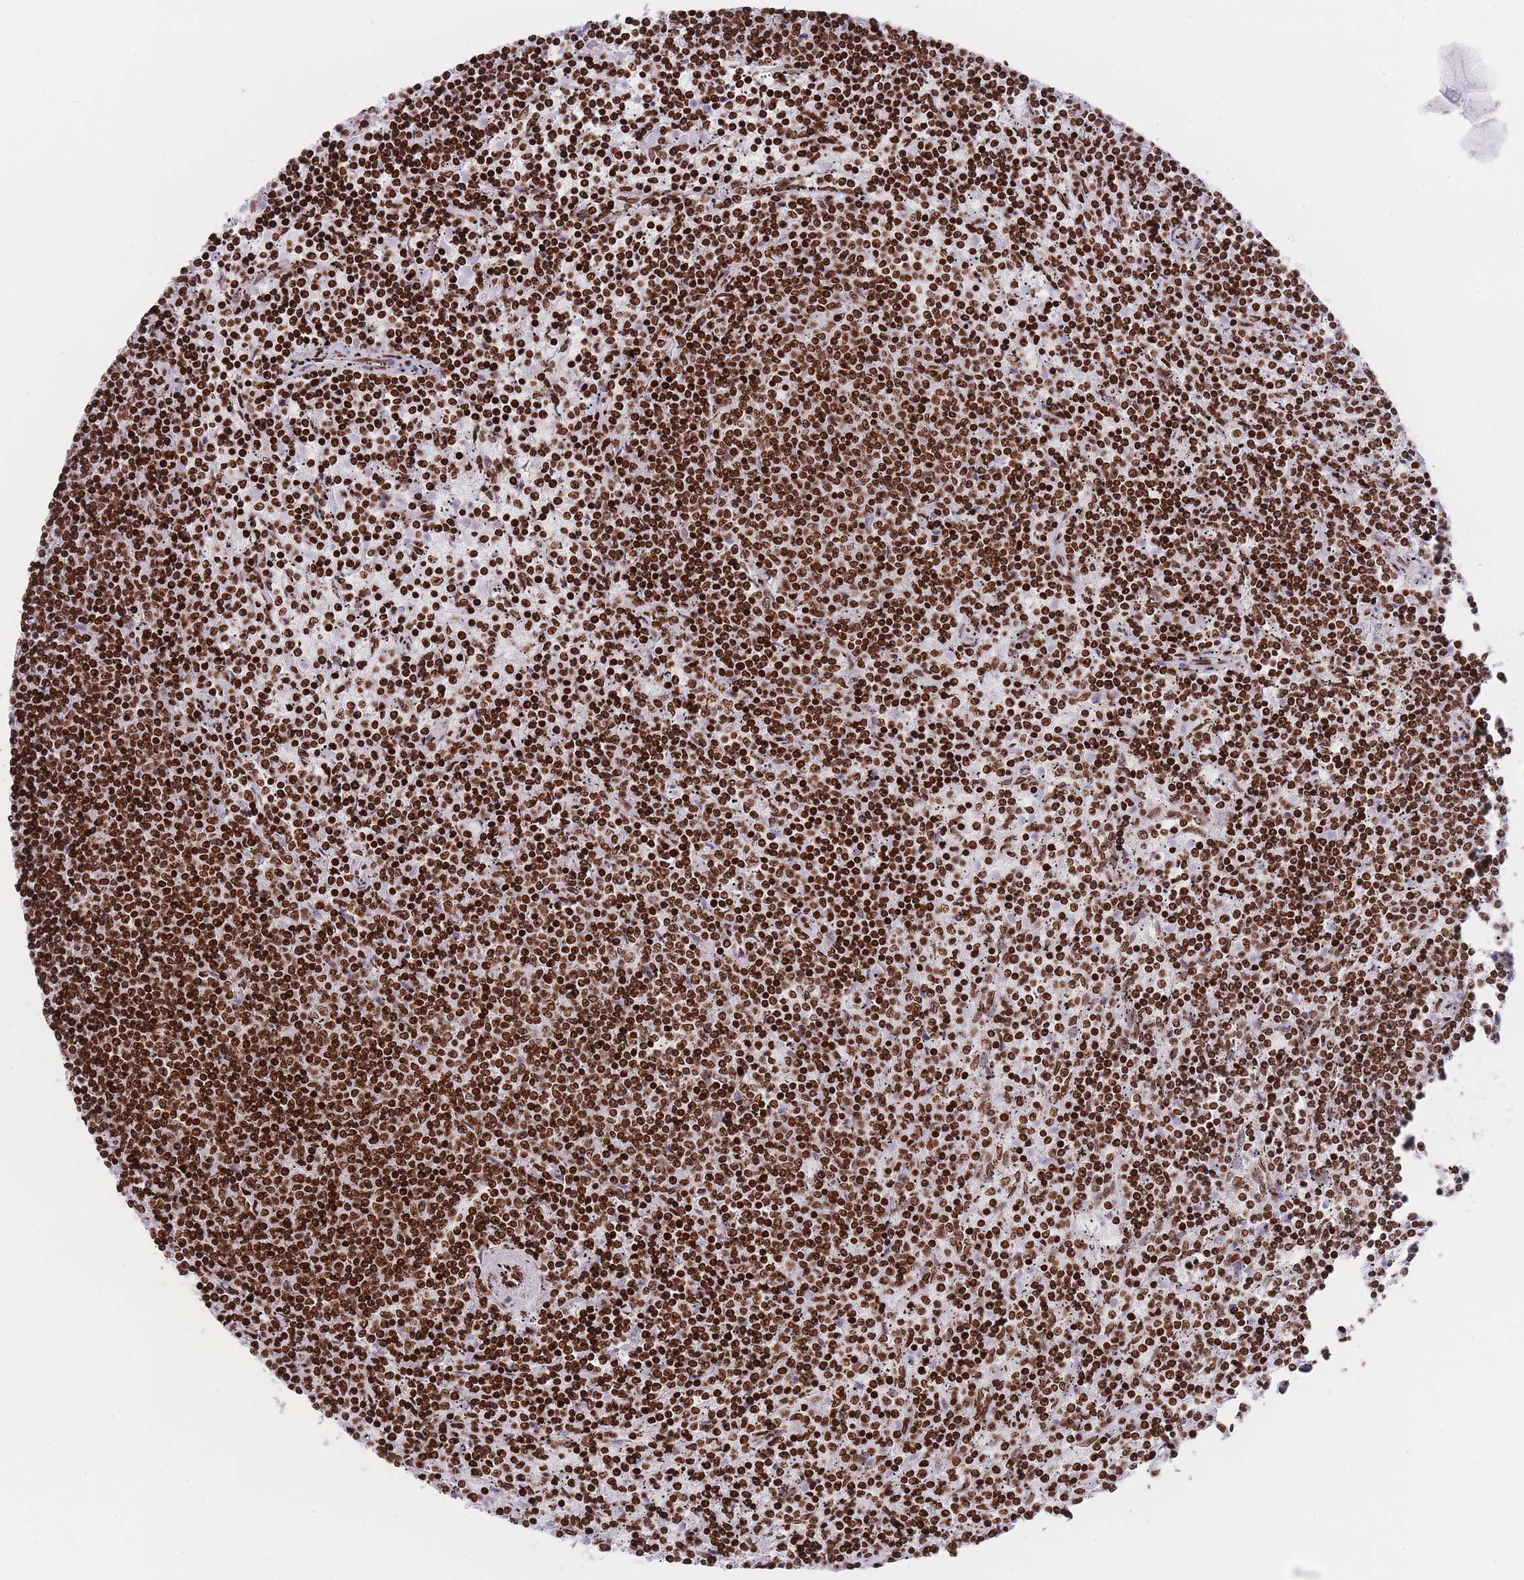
{"staining": {"intensity": "strong", "quantity": ">75%", "location": "nuclear"}, "tissue": "lymphoma", "cell_type": "Tumor cells", "image_type": "cancer", "snomed": [{"axis": "morphology", "description": "Malignant lymphoma, non-Hodgkin's type, Low grade"}, {"axis": "topography", "description": "Spleen"}], "caption": "Lymphoma stained with DAB immunohistochemistry shows high levels of strong nuclear staining in approximately >75% of tumor cells. Ihc stains the protein of interest in brown and the nuclei are stained blue.", "gene": "AK9", "patient": {"sex": "female", "age": 50}}